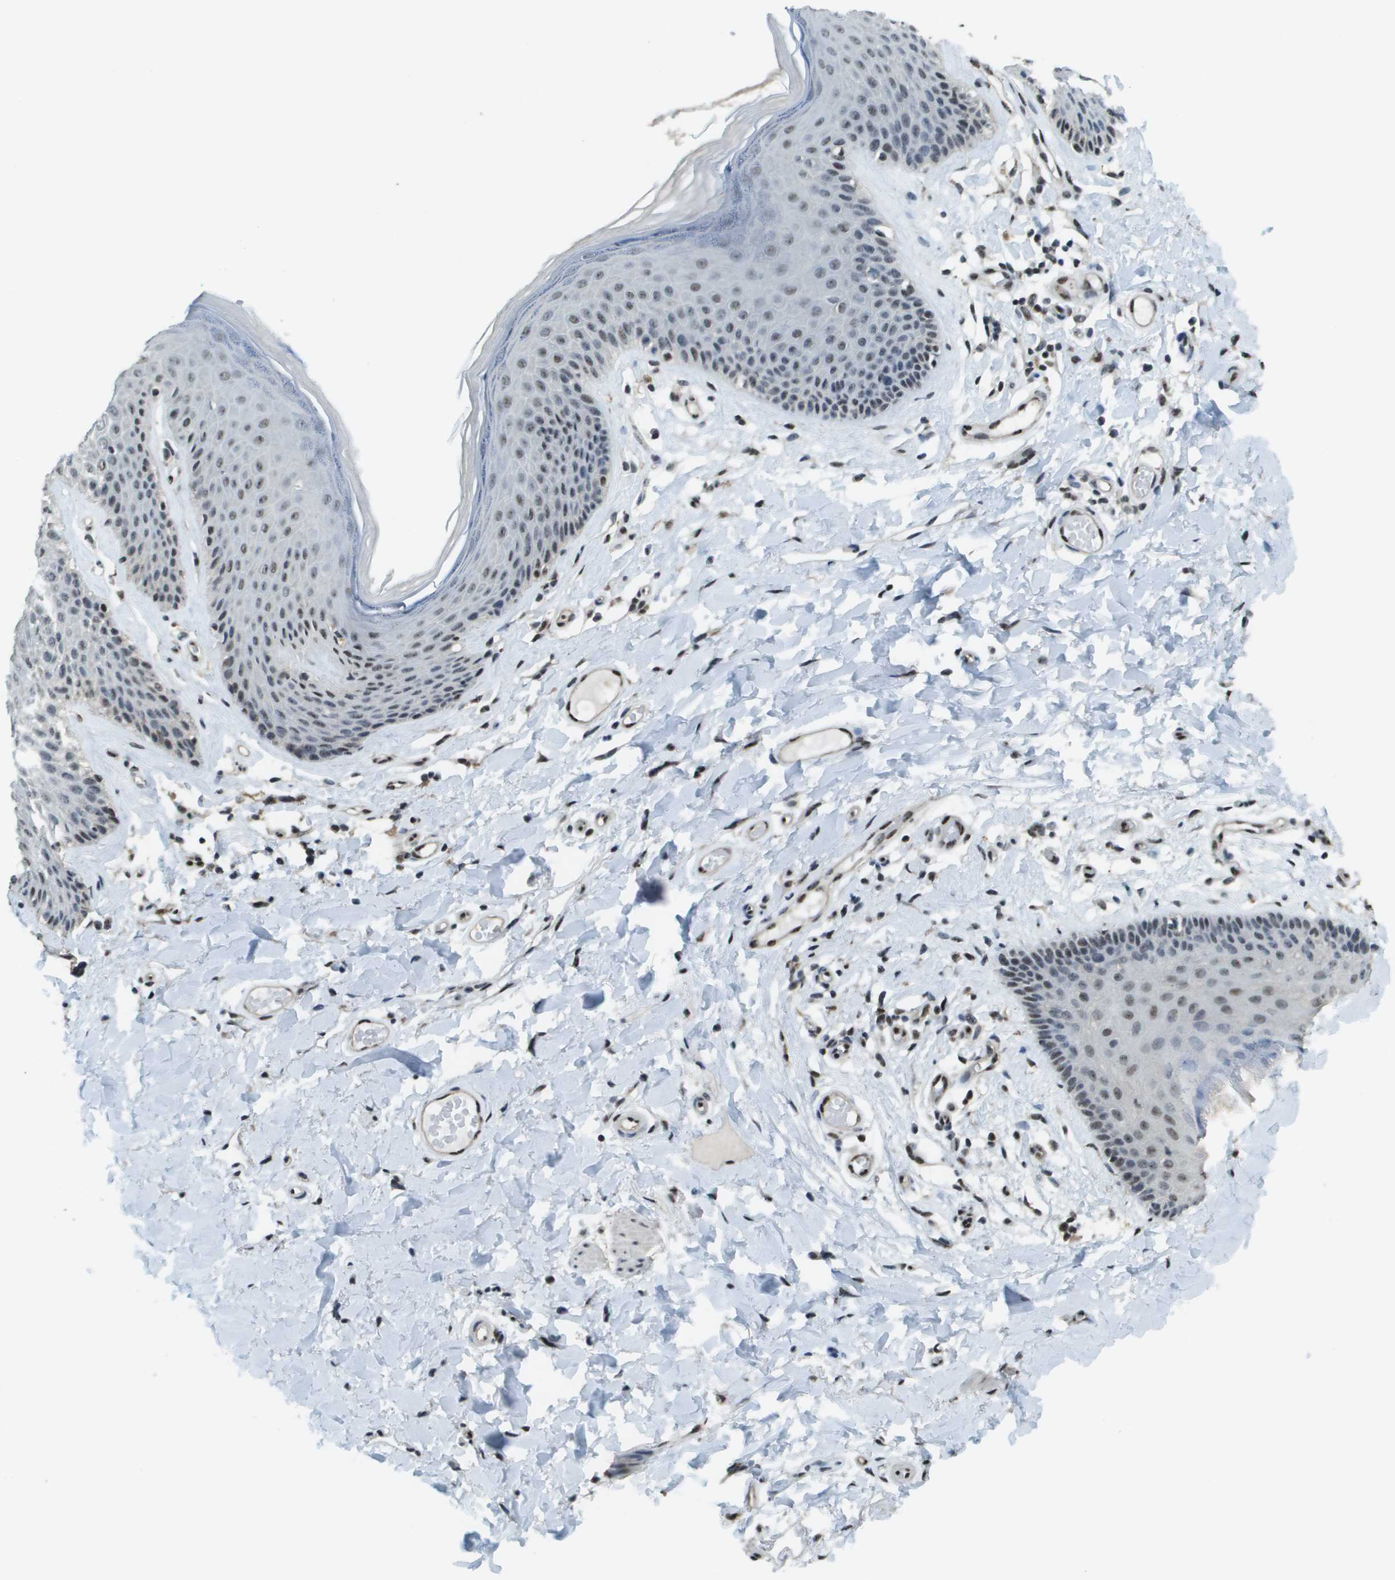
{"staining": {"intensity": "weak", "quantity": "<25%", "location": "nuclear"}, "tissue": "skin", "cell_type": "Epidermal cells", "image_type": "normal", "snomed": [{"axis": "morphology", "description": "Normal tissue, NOS"}, {"axis": "topography", "description": "Vulva"}], "caption": "IHC of normal skin exhibits no expression in epidermal cells. (Stains: DAB immunohistochemistry with hematoxylin counter stain, Microscopy: brightfield microscopy at high magnification).", "gene": "SP100", "patient": {"sex": "female", "age": 73}}